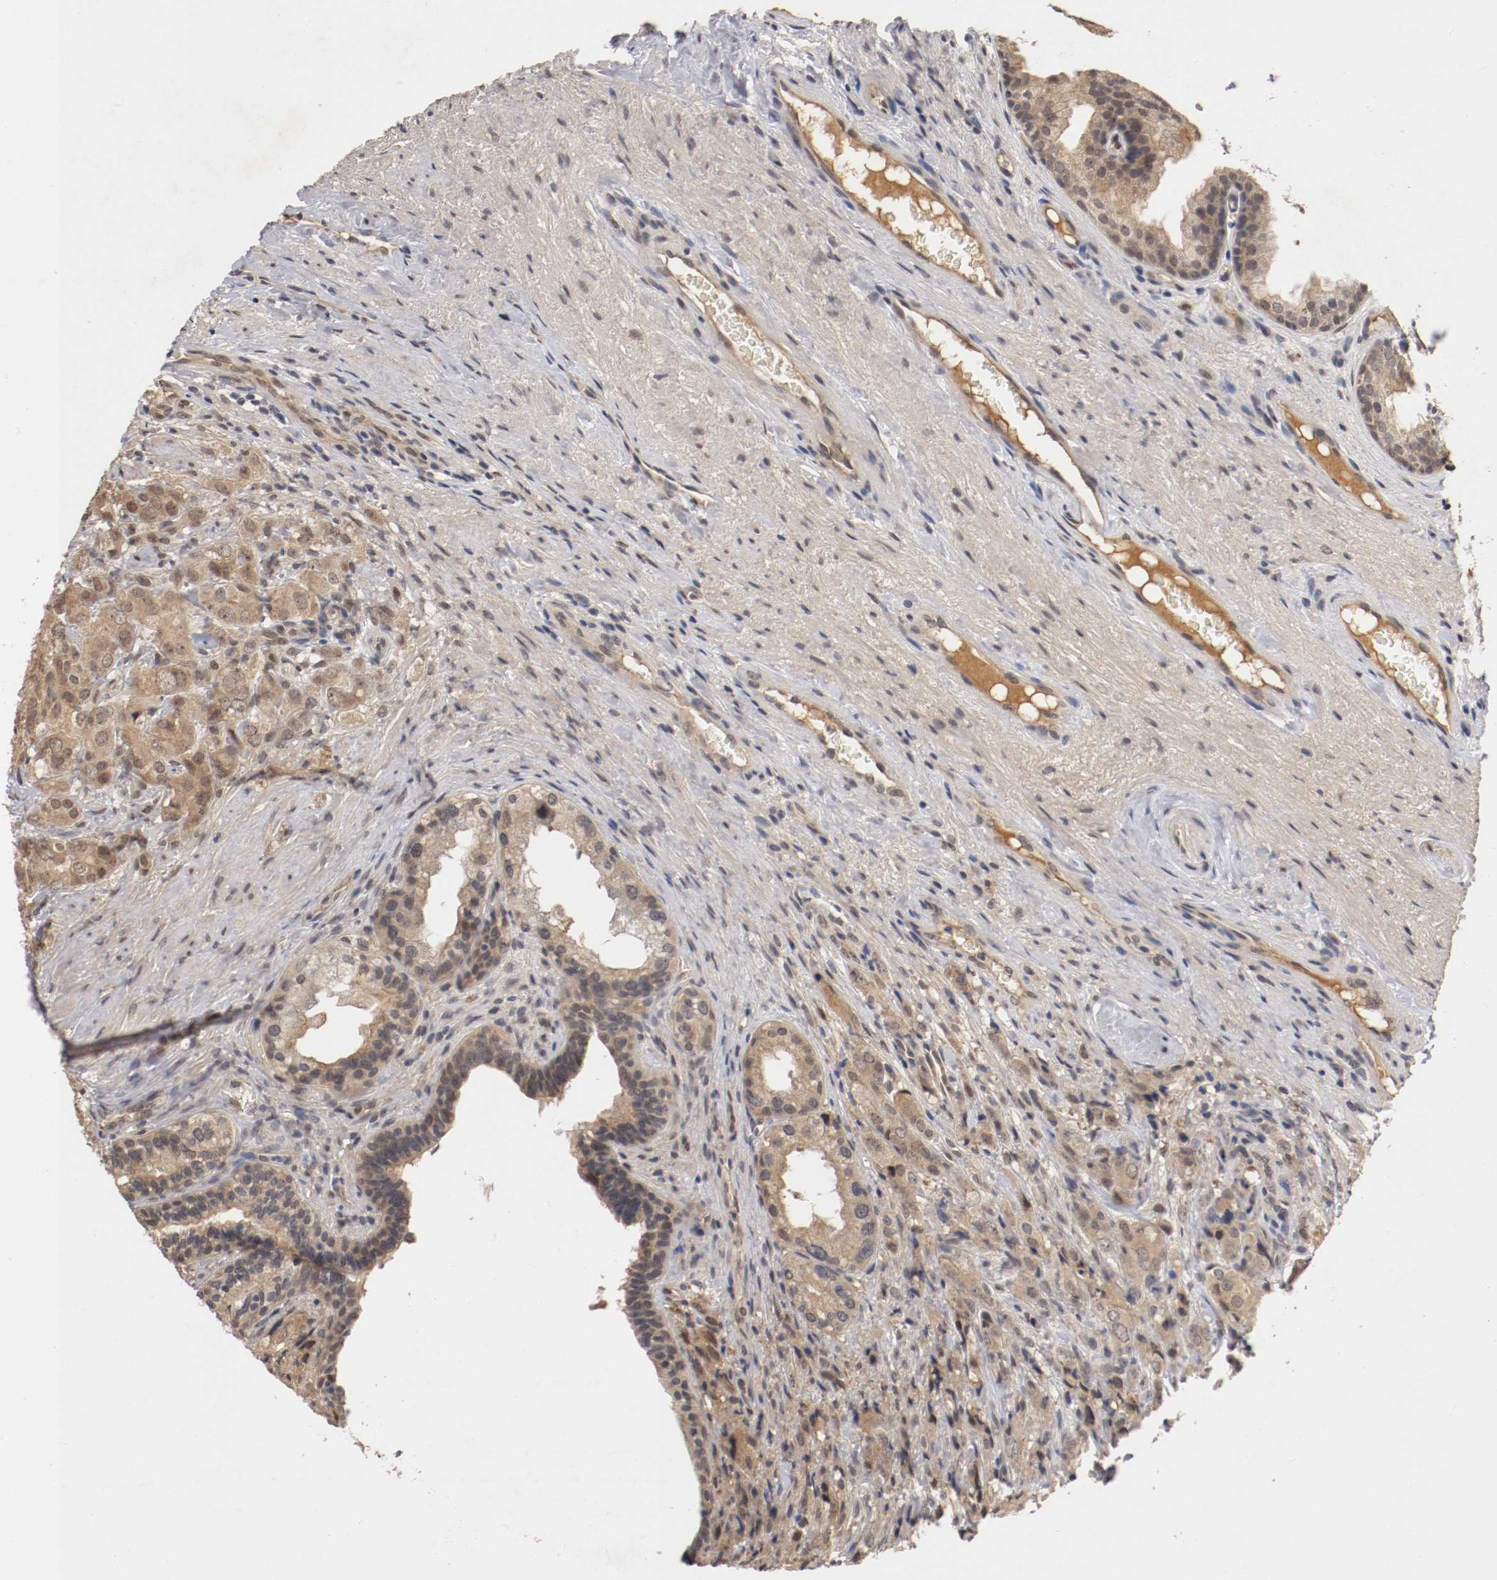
{"staining": {"intensity": "weak", "quantity": ">75%", "location": "cytoplasmic/membranous"}, "tissue": "prostate cancer", "cell_type": "Tumor cells", "image_type": "cancer", "snomed": [{"axis": "morphology", "description": "Adenocarcinoma, High grade"}, {"axis": "topography", "description": "Prostate"}], "caption": "Immunohistochemistry (IHC) staining of prostate high-grade adenocarcinoma, which exhibits low levels of weak cytoplasmic/membranous staining in about >75% of tumor cells indicating weak cytoplasmic/membranous protein positivity. The staining was performed using DAB (3,3'-diaminobenzidine) (brown) for protein detection and nuclei were counterstained in hematoxylin (blue).", "gene": "DNMT3B", "patient": {"sex": "male", "age": 68}}